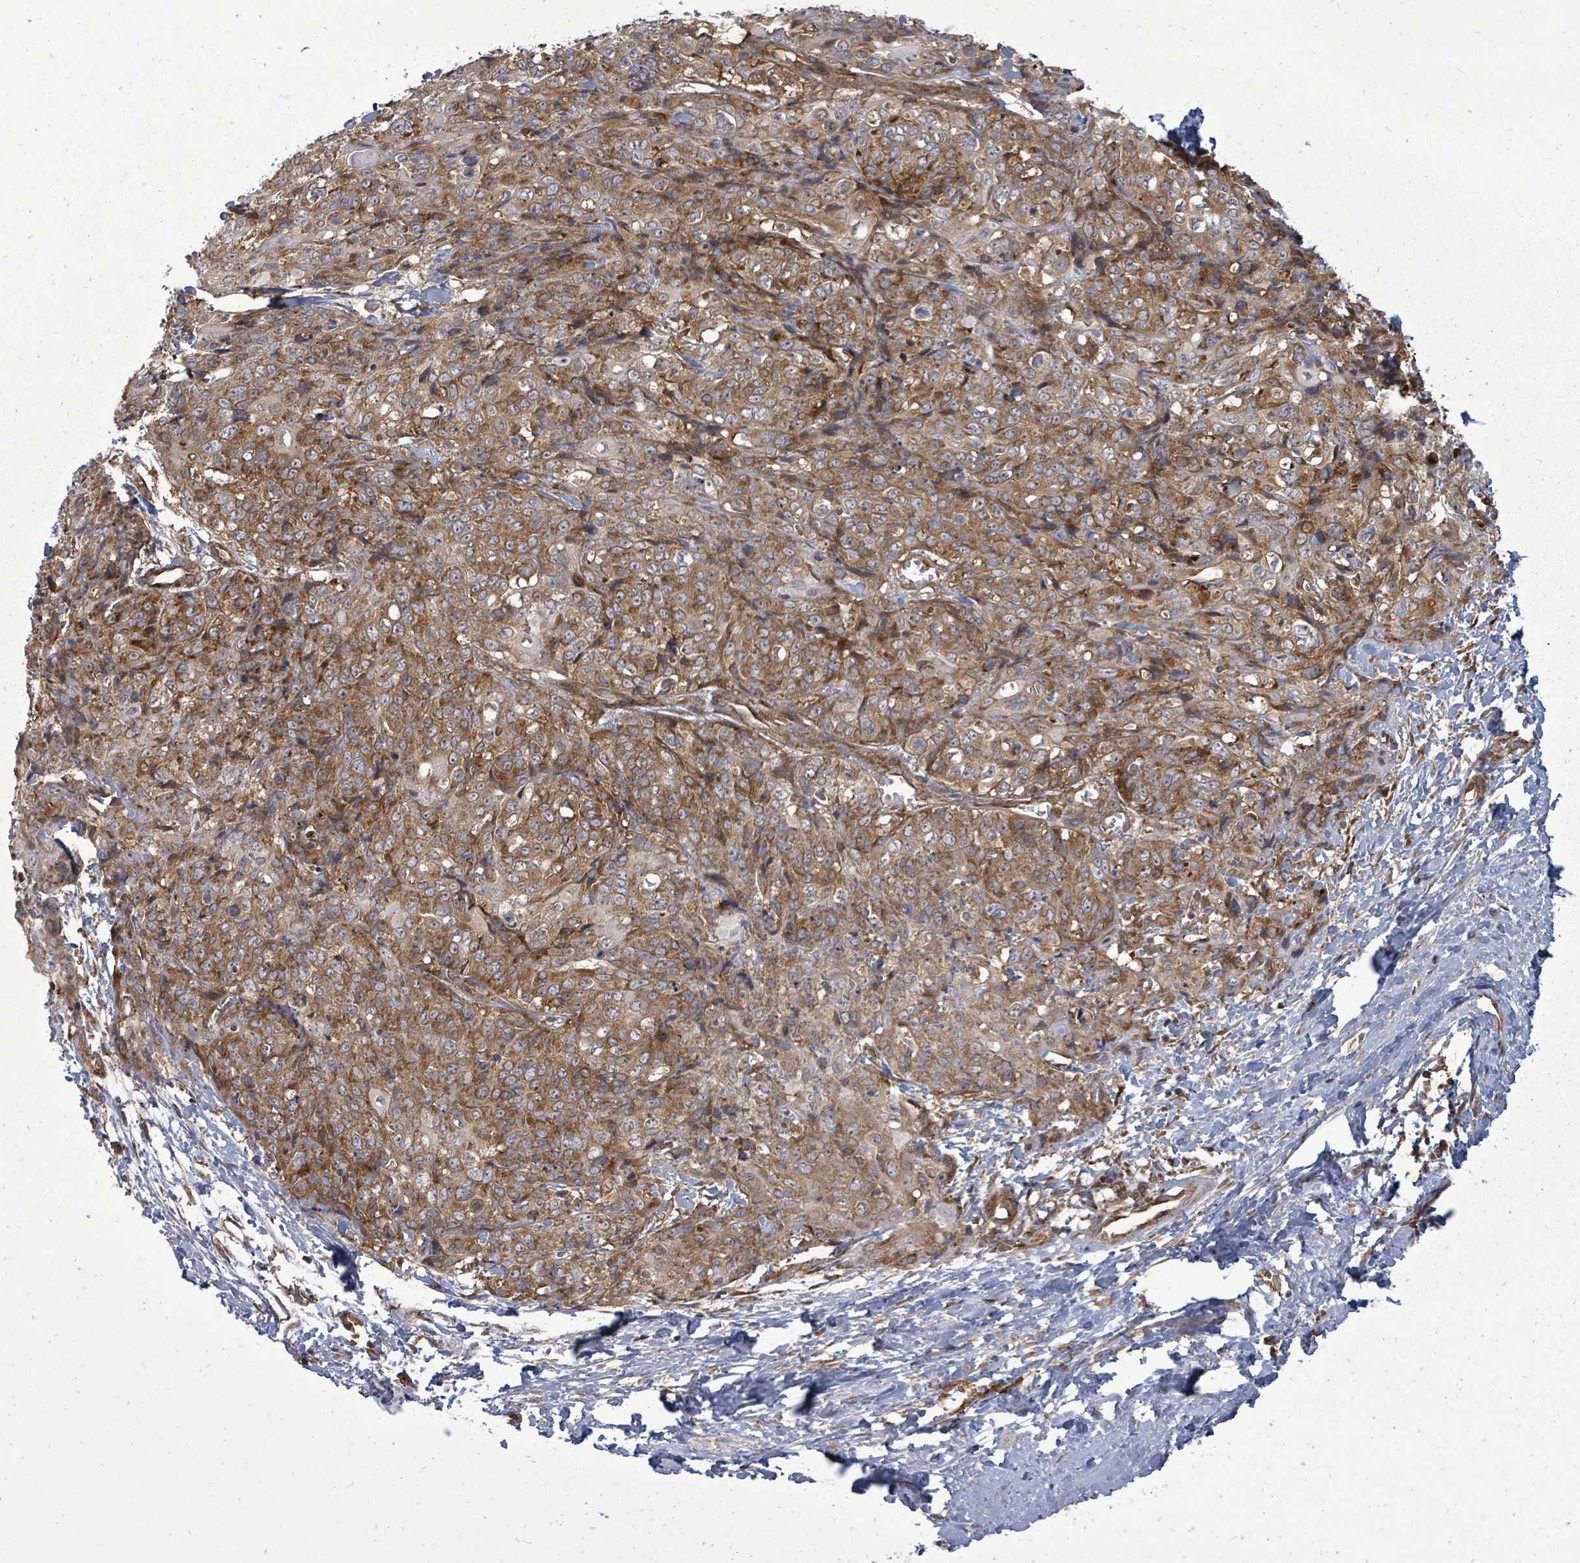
{"staining": {"intensity": "moderate", "quantity": ">75%", "location": "cytoplasmic/membranous"}, "tissue": "skin cancer", "cell_type": "Tumor cells", "image_type": "cancer", "snomed": [{"axis": "morphology", "description": "Squamous cell carcinoma, NOS"}, {"axis": "topography", "description": "Skin"}, {"axis": "topography", "description": "Vulva"}], "caption": "This image reveals skin cancer (squamous cell carcinoma) stained with immunohistochemistry (IHC) to label a protein in brown. The cytoplasmic/membranous of tumor cells show moderate positivity for the protein. Nuclei are counter-stained blue.", "gene": "EIF3C", "patient": {"sex": "female", "age": 85}}